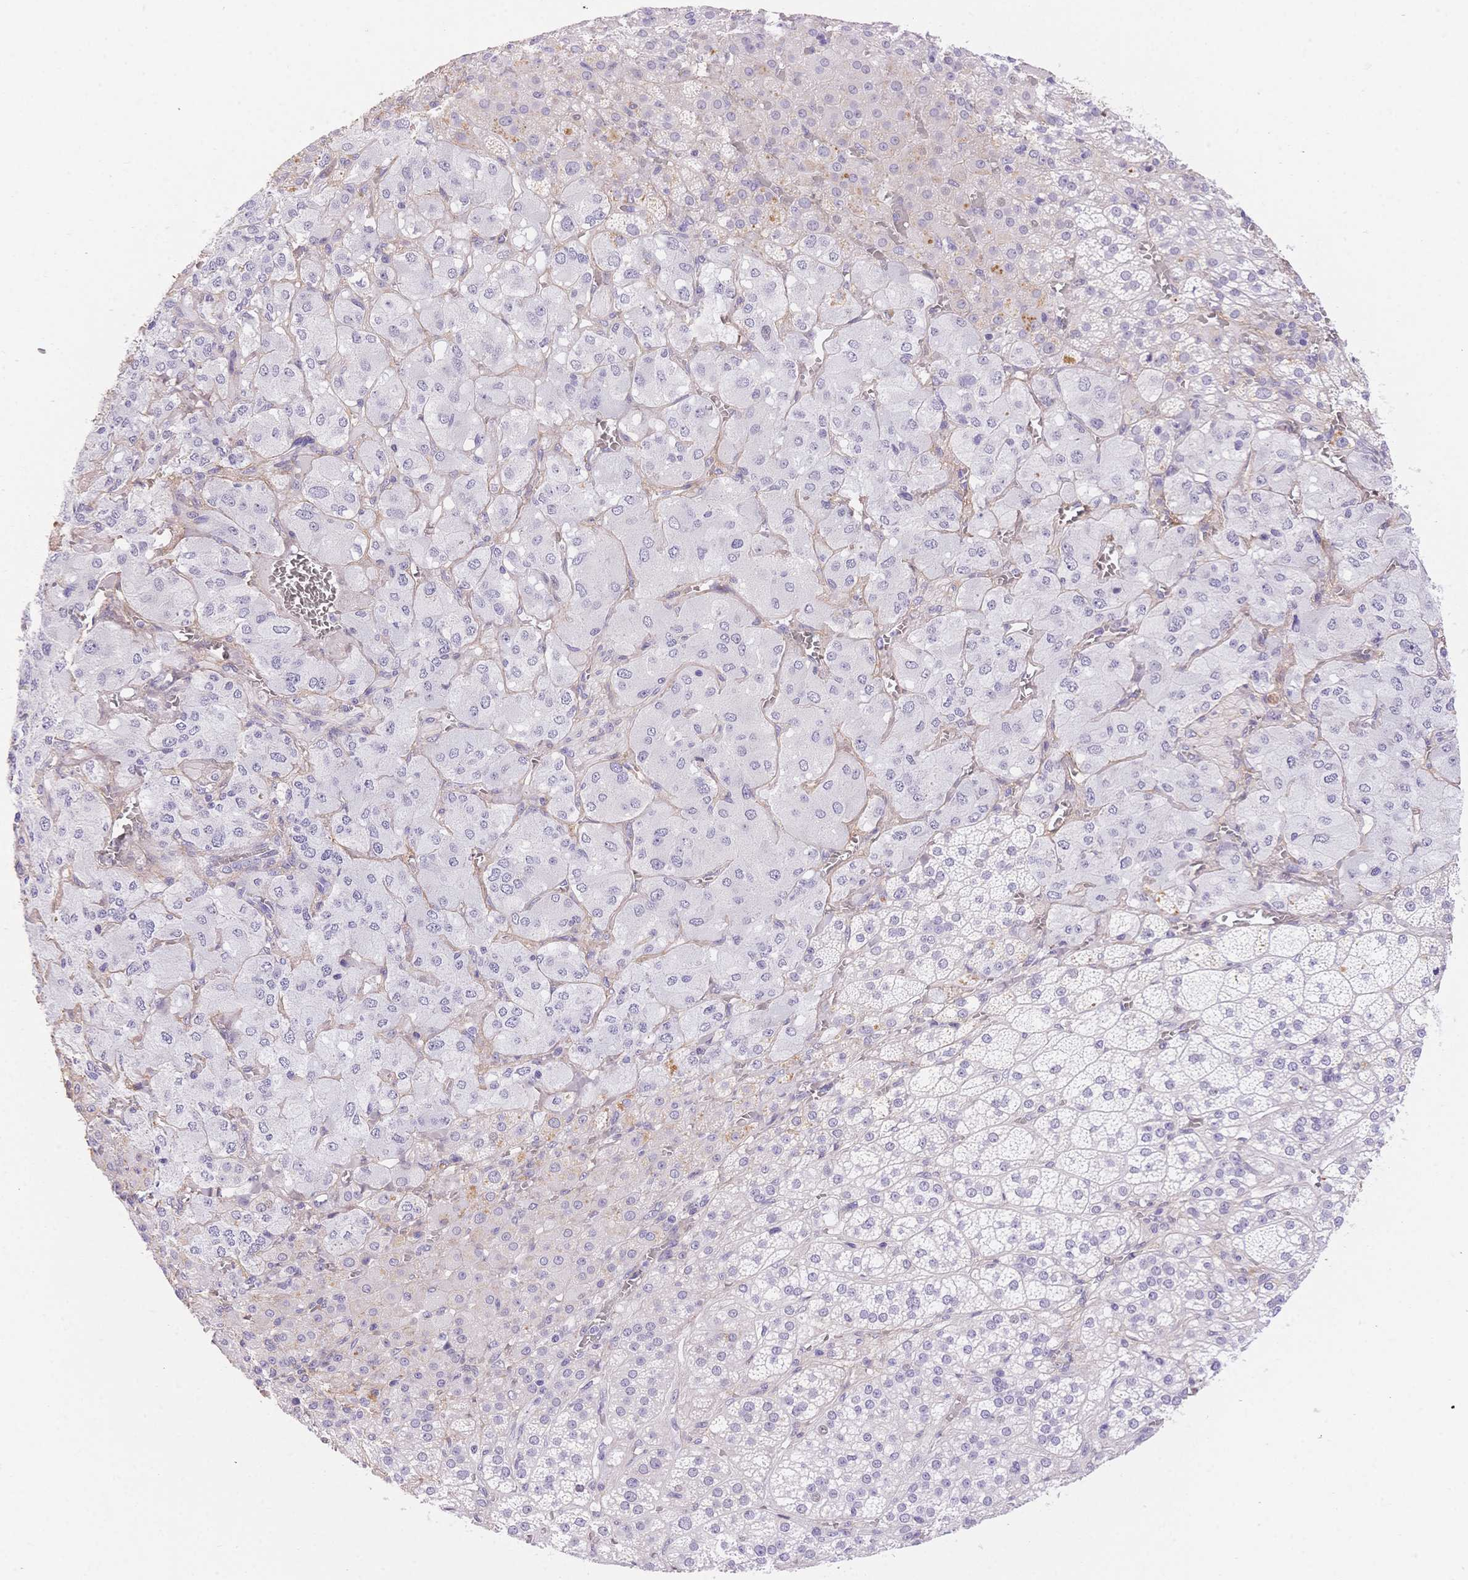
{"staining": {"intensity": "moderate", "quantity": "<25%", "location": "nuclear"}, "tissue": "adrenal gland", "cell_type": "Glandular cells", "image_type": "normal", "snomed": [{"axis": "morphology", "description": "Normal tissue, NOS"}, {"axis": "topography", "description": "Adrenal gland"}], "caption": "Immunohistochemistry (IHC) image of benign adrenal gland: adrenal gland stained using immunohistochemistry reveals low levels of moderate protein expression localized specifically in the nuclear of glandular cells, appearing as a nuclear brown color.", "gene": "PDZD2", "patient": {"sex": "female", "age": 60}}